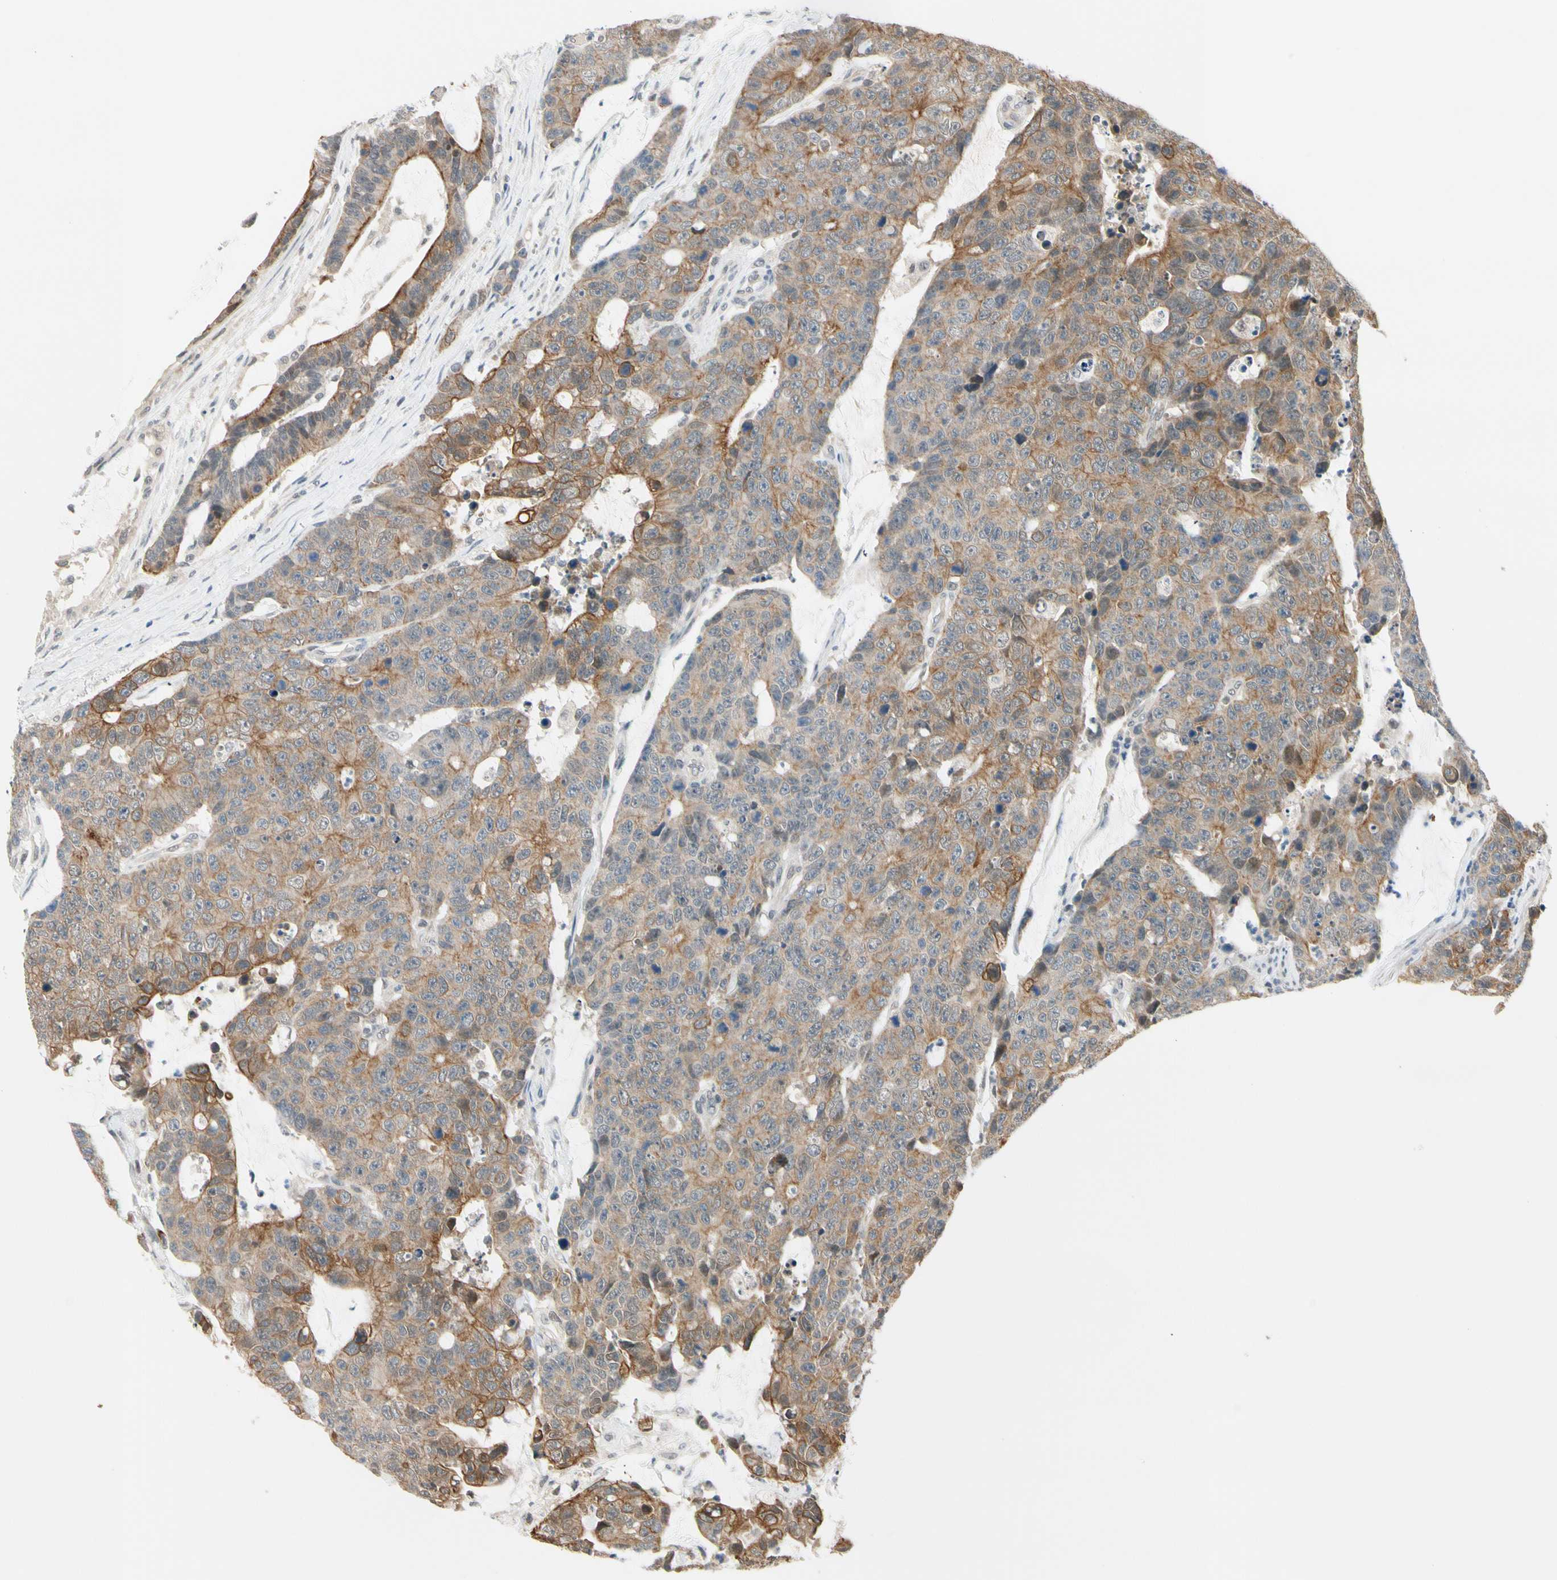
{"staining": {"intensity": "moderate", "quantity": ">75%", "location": "cytoplasmic/membranous"}, "tissue": "colorectal cancer", "cell_type": "Tumor cells", "image_type": "cancer", "snomed": [{"axis": "morphology", "description": "Adenocarcinoma, NOS"}, {"axis": "topography", "description": "Colon"}], "caption": "About >75% of tumor cells in human adenocarcinoma (colorectal) demonstrate moderate cytoplasmic/membranous protein staining as visualized by brown immunohistochemical staining.", "gene": "TAF12", "patient": {"sex": "female", "age": 86}}